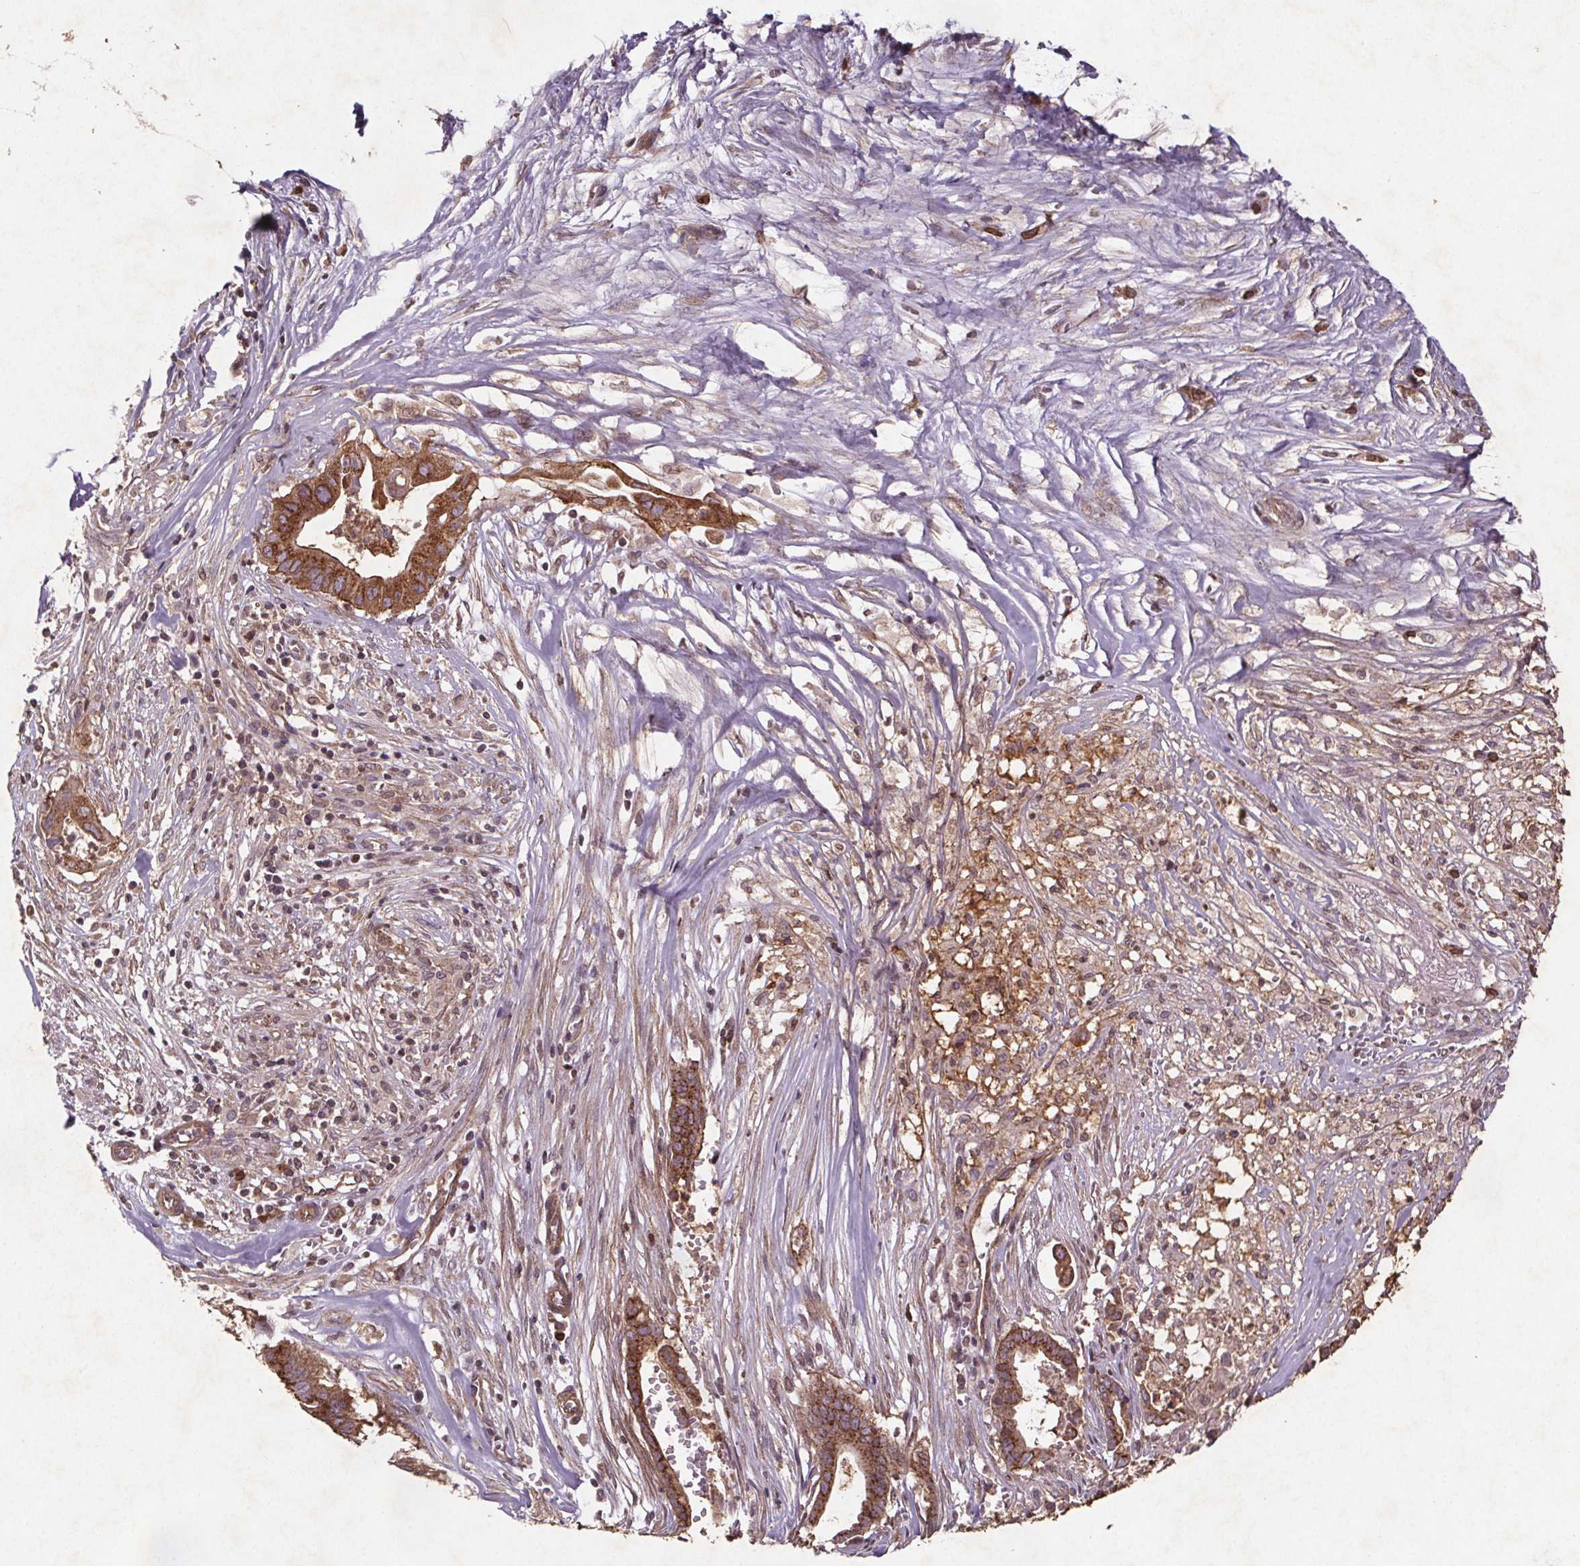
{"staining": {"intensity": "strong", "quantity": ">75%", "location": "cytoplasmic/membranous"}, "tissue": "pancreatic cancer", "cell_type": "Tumor cells", "image_type": "cancer", "snomed": [{"axis": "morphology", "description": "Adenocarcinoma, NOS"}, {"axis": "topography", "description": "Pancreas"}], "caption": "Protein expression analysis of pancreatic cancer (adenocarcinoma) demonstrates strong cytoplasmic/membranous expression in about >75% of tumor cells. Using DAB (3,3'-diaminobenzidine) (brown) and hematoxylin (blue) stains, captured at high magnification using brightfield microscopy.", "gene": "STRN3", "patient": {"sex": "male", "age": 61}}